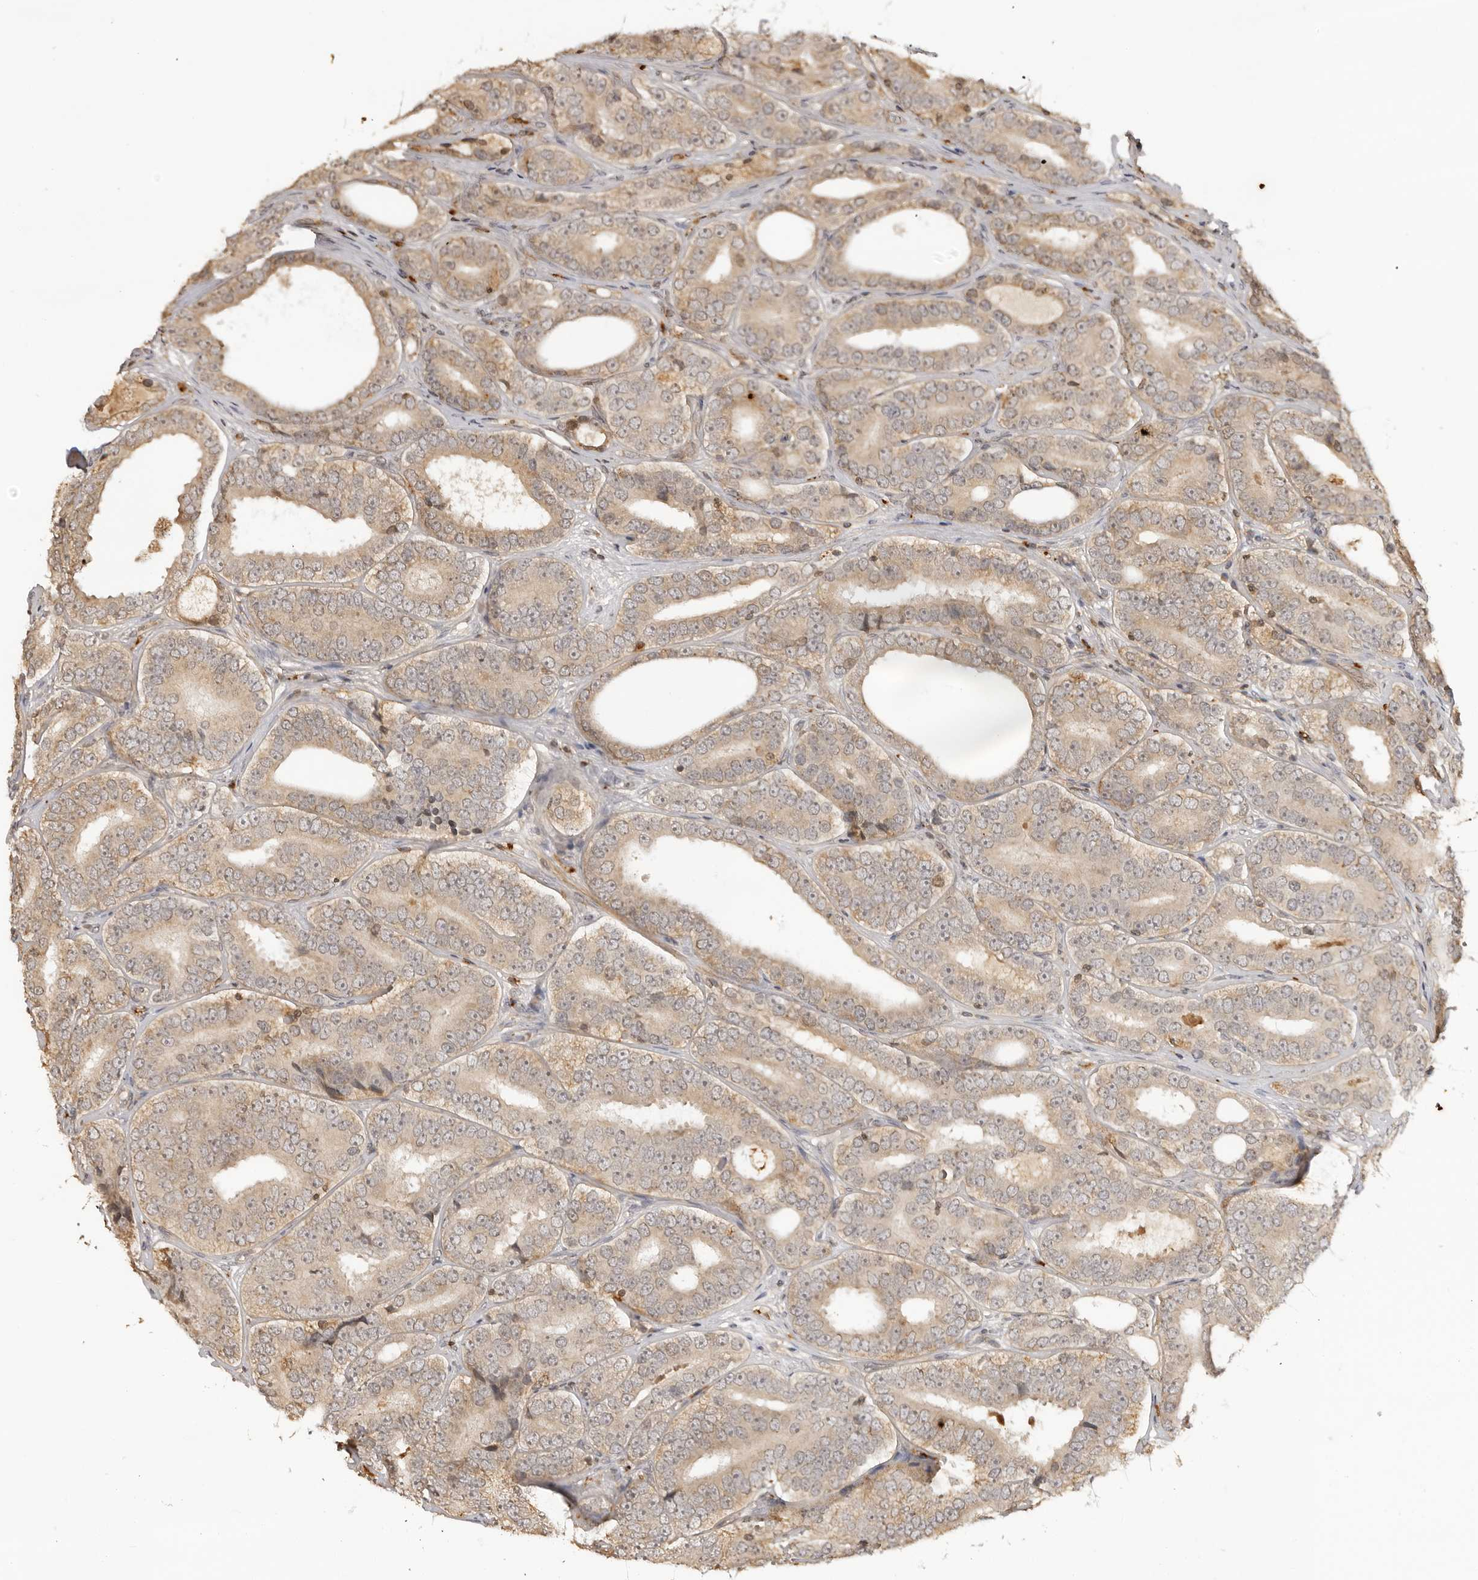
{"staining": {"intensity": "weak", "quantity": "25%-75%", "location": "cytoplasmic/membranous"}, "tissue": "prostate cancer", "cell_type": "Tumor cells", "image_type": "cancer", "snomed": [{"axis": "morphology", "description": "Adenocarcinoma, High grade"}, {"axis": "topography", "description": "Prostate"}], "caption": "There is low levels of weak cytoplasmic/membranous expression in tumor cells of adenocarcinoma (high-grade) (prostate), as demonstrated by immunohistochemical staining (brown color).", "gene": "IKBKE", "patient": {"sex": "male", "age": 56}}